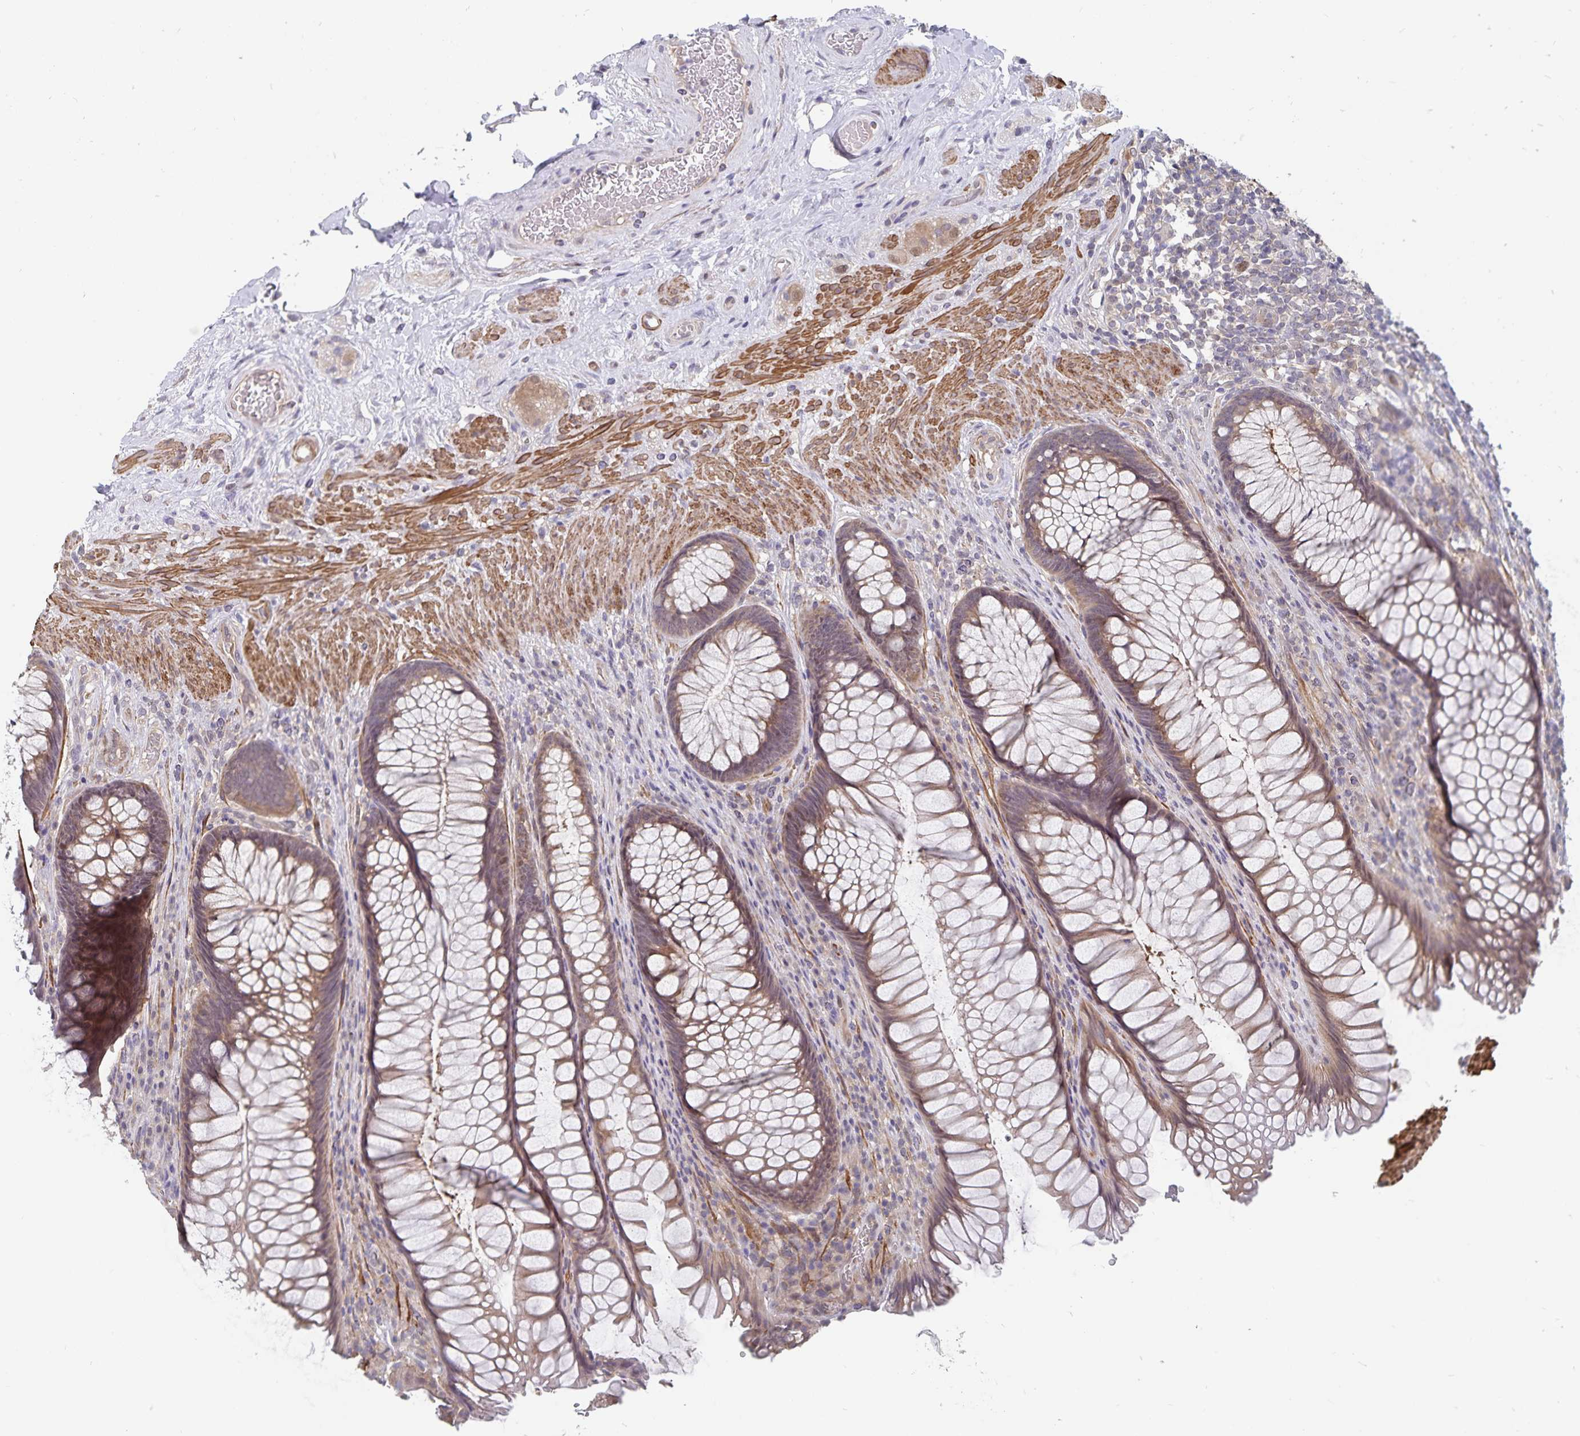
{"staining": {"intensity": "weak", "quantity": "25%-75%", "location": "cytoplasmic/membranous,nuclear"}, "tissue": "rectum", "cell_type": "Glandular cells", "image_type": "normal", "snomed": [{"axis": "morphology", "description": "Normal tissue, NOS"}, {"axis": "topography", "description": "Smooth muscle"}, {"axis": "topography", "description": "Rectum"}], "caption": "Protein expression analysis of normal human rectum reveals weak cytoplasmic/membranous,nuclear staining in approximately 25%-75% of glandular cells. (DAB = brown stain, brightfield microscopy at high magnification).", "gene": "BAG6", "patient": {"sex": "male", "age": 53}}